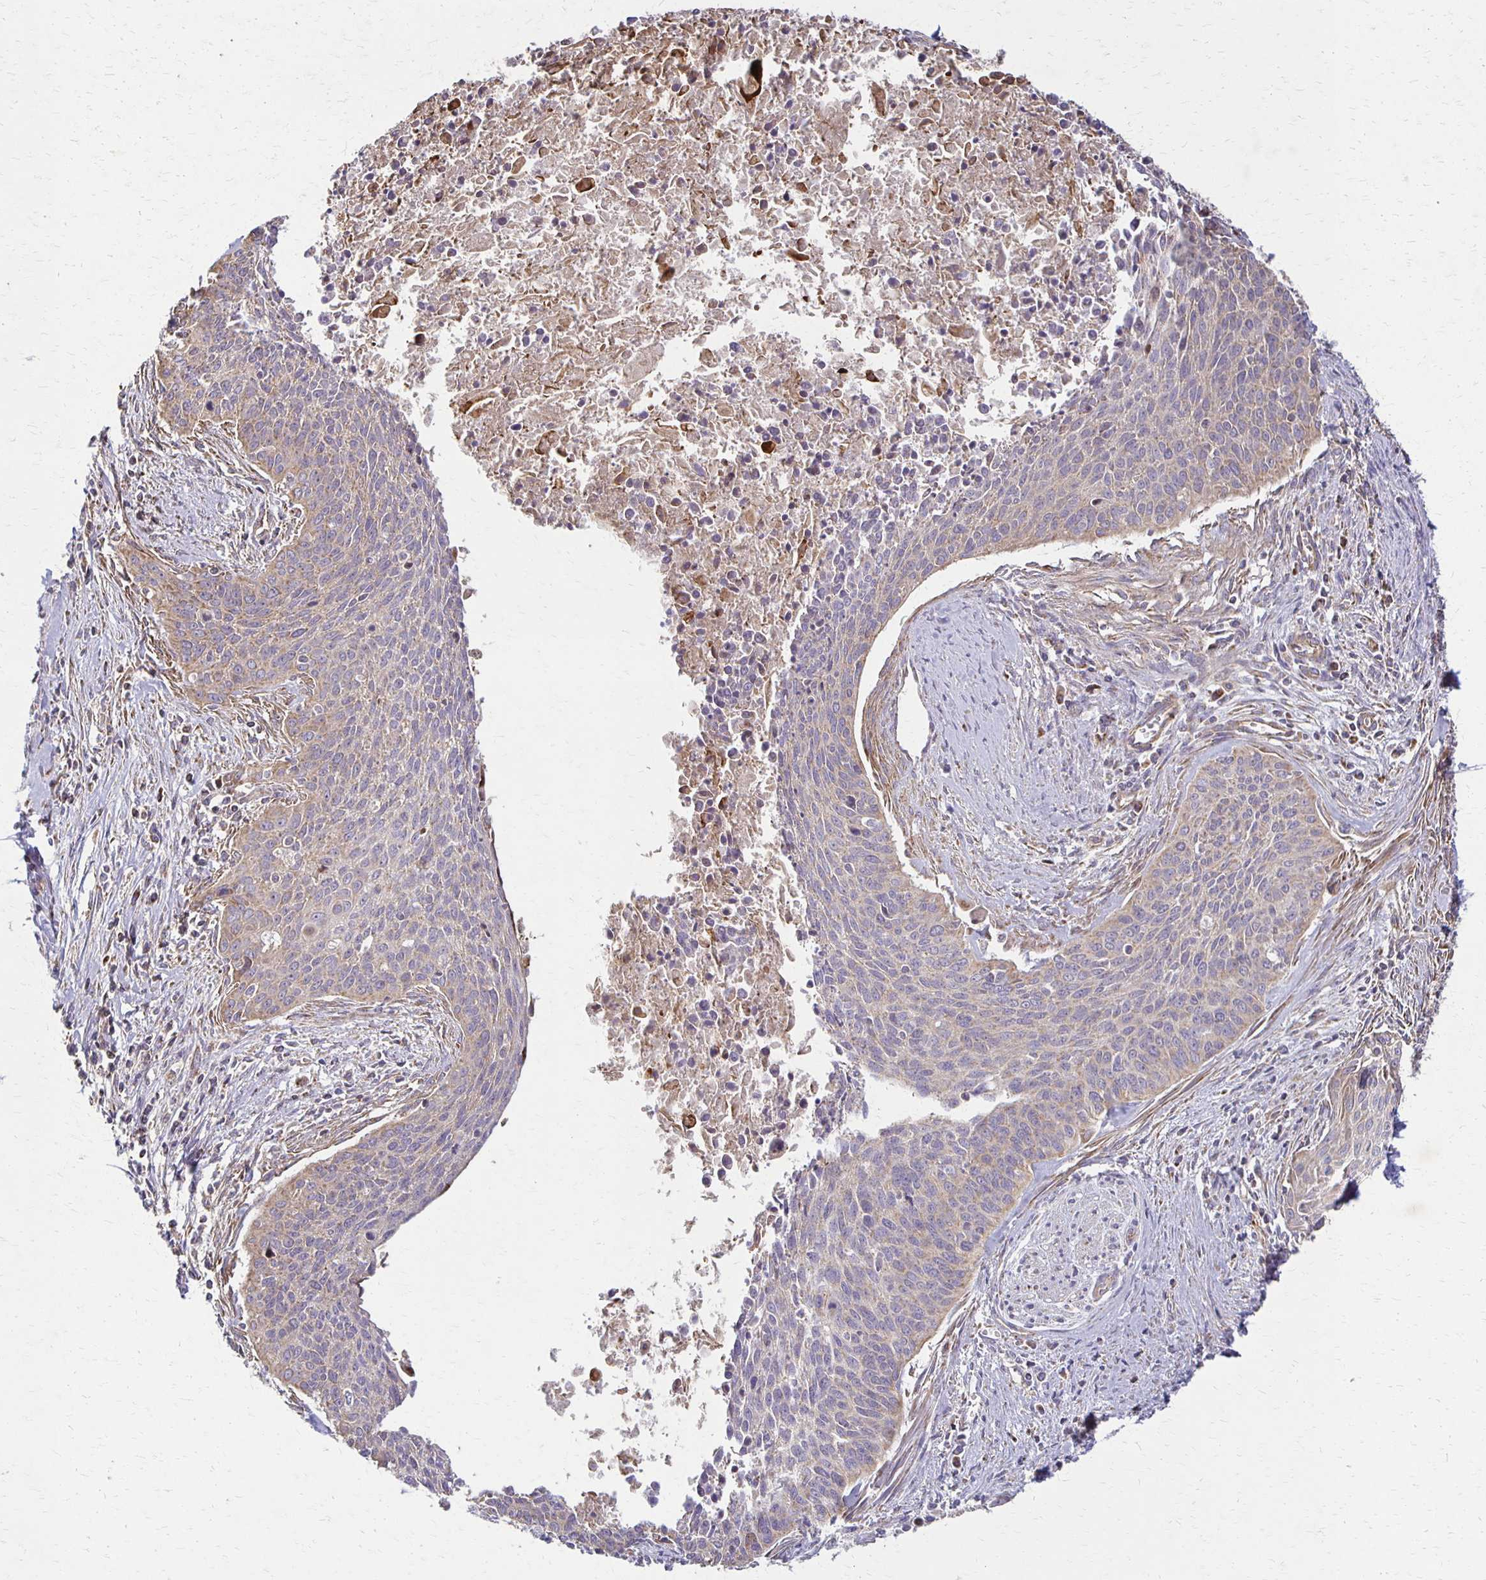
{"staining": {"intensity": "weak", "quantity": "<25%", "location": "cytoplasmic/membranous"}, "tissue": "cervical cancer", "cell_type": "Tumor cells", "image_type": "cancer", "snomed": [{"axis": "morphology", "description": "Squamous cell carcinoma, NOS"}, {"axis": "topography", "description": "Cervix"}], "caption": "This is an immunohistochemistry photomicrograph of cervical squamous cell carcinoma. There is no staining in tumor cells.", "gene": "EIF4EBP2", "patient": {"sex": "female", "age": 55}}